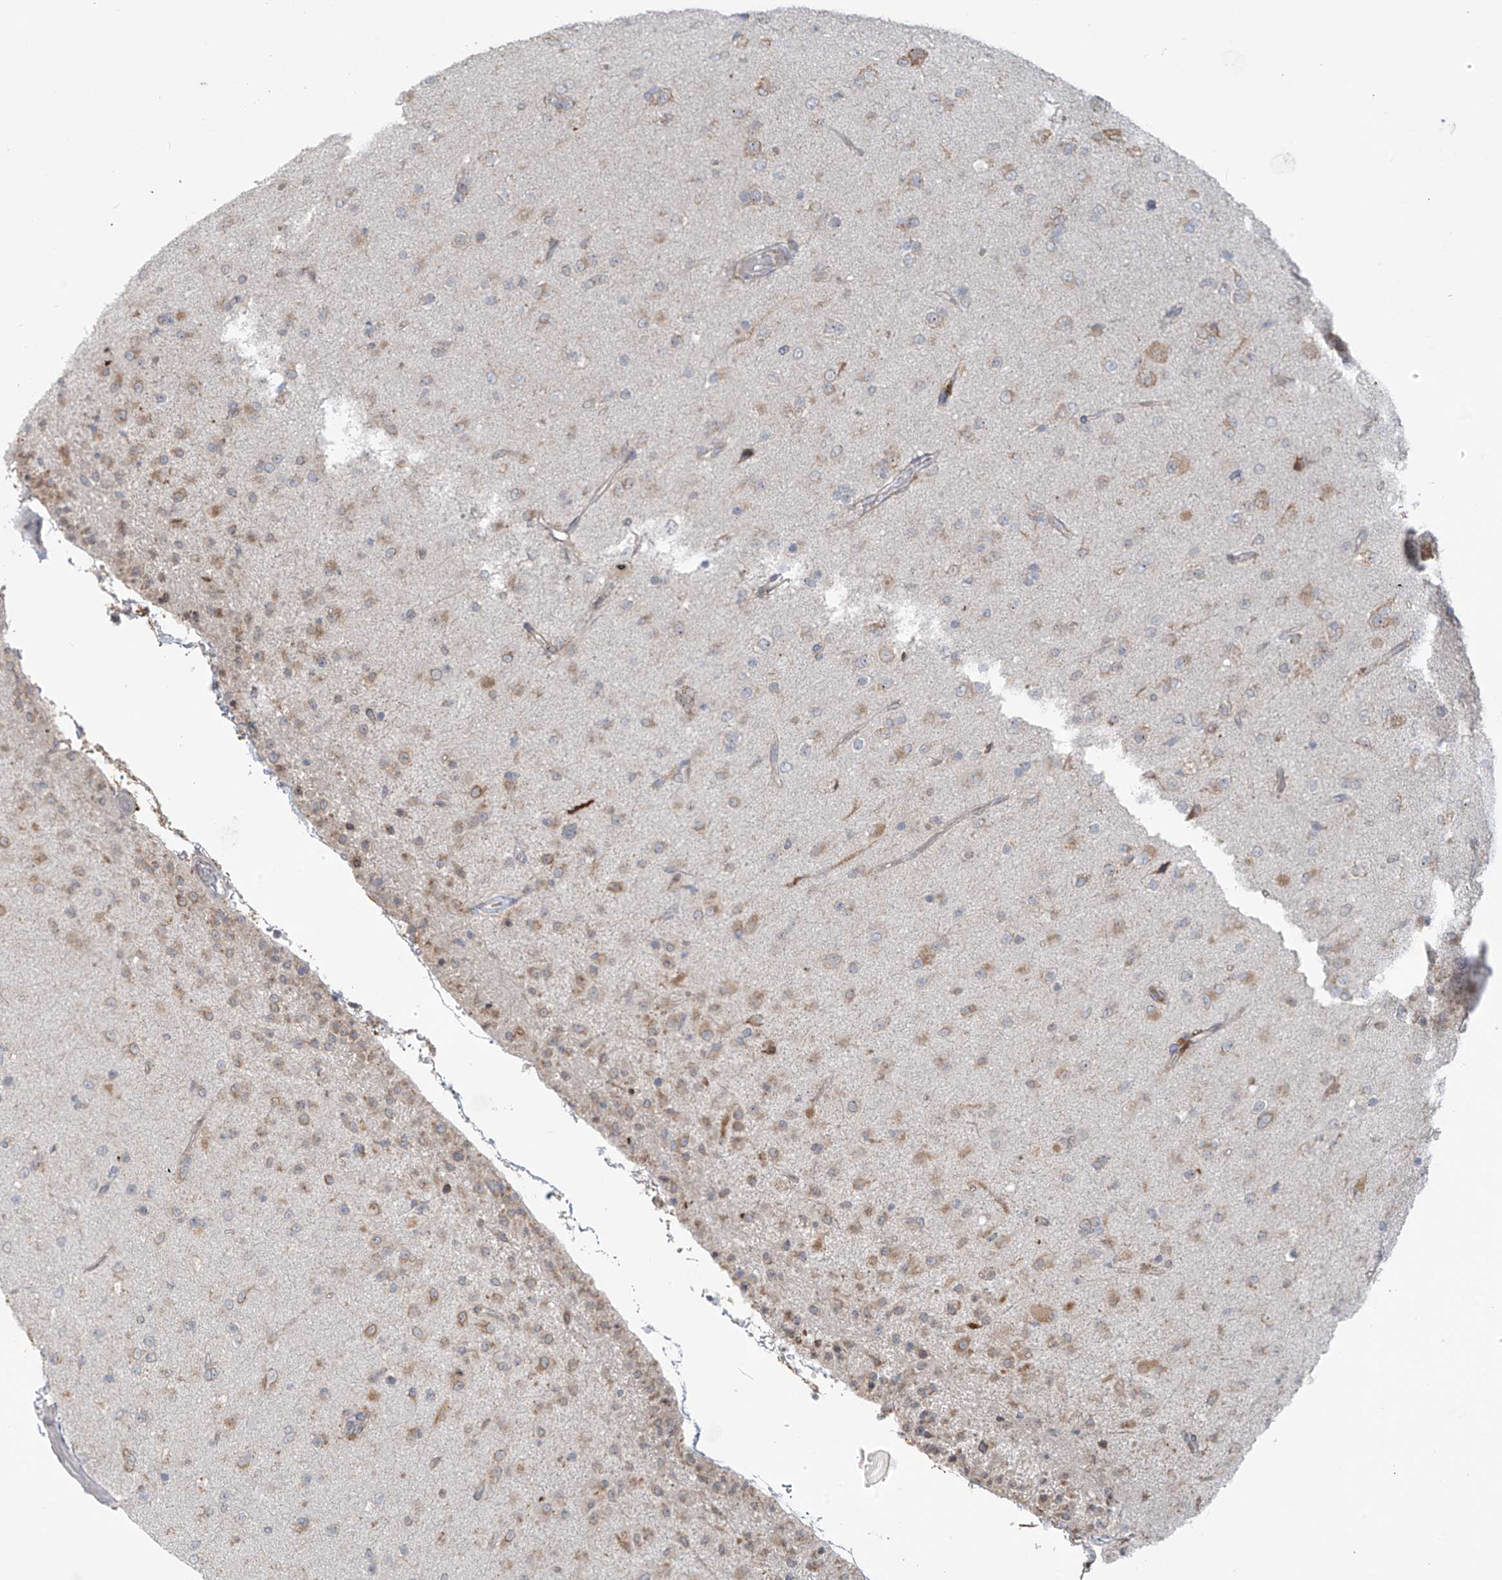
{"staining": {"intensity": "weak", "quantity": "25%-75%", "location": "cytoplasmic/membranous"}, "tissue": "glioma", "cell_type": "Tumor cells", "image_type": "cancer", "snomed": [{"axis": "morphology", "description": "Glioma, malignant, Low grade"}, {"axis": "topography", "description": "Brain"}], "caption": "Malignant low-grade glioma tissue demonstrates weak cytoplasmic/membranous expression in approximately 25%-75% of tumor cells (Stains: DAB (3,3'-diaminobenzidine) in brown, nuclei in blue, Microscopy: brightfield microscopy at high magnification).", "gene": "KATNIP", "patient": {"sex": "male", "age": 65}}